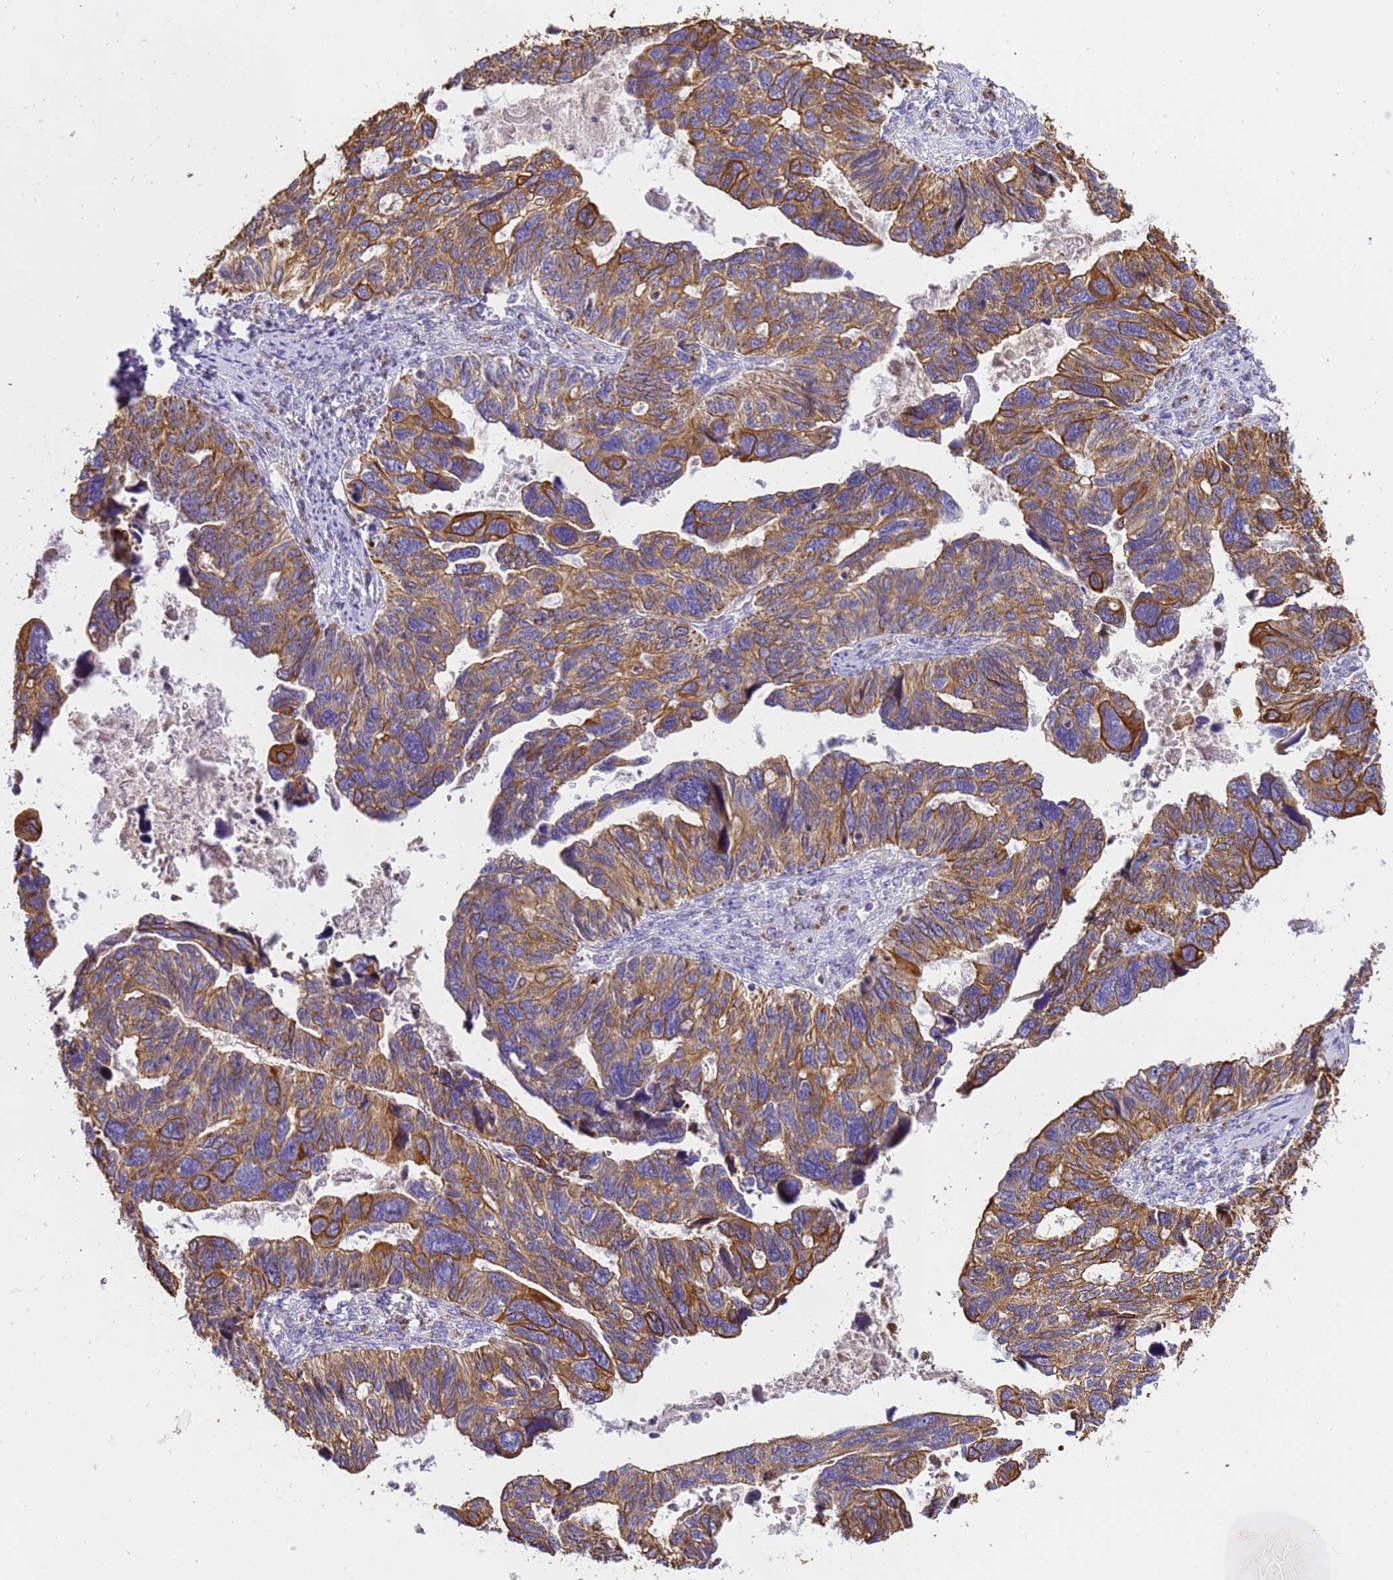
{"staining": {"intensity": "moderate", "quantity": ">75%", "location": "cytoplasmic/membranous"}, "tissue": "ovarian cancer", "cell_type": "Tumor cells", "image_type": "cancer", "snomed": [{"axis": "morphology", "description": "Cystadenocarcinoma, serous, NOS"}, {"axis": "topography", "description": "Ovary"}], "caption": "About >75% of tumor cells in human serous cystadenocarcinoma (ovarian) reveal moderate cytoplasmic/membranous protein expression as visualized by brown immunohistochemical staining.", "gene": "PIEZO2", "patient": {"sex": "female", "age": 79}}